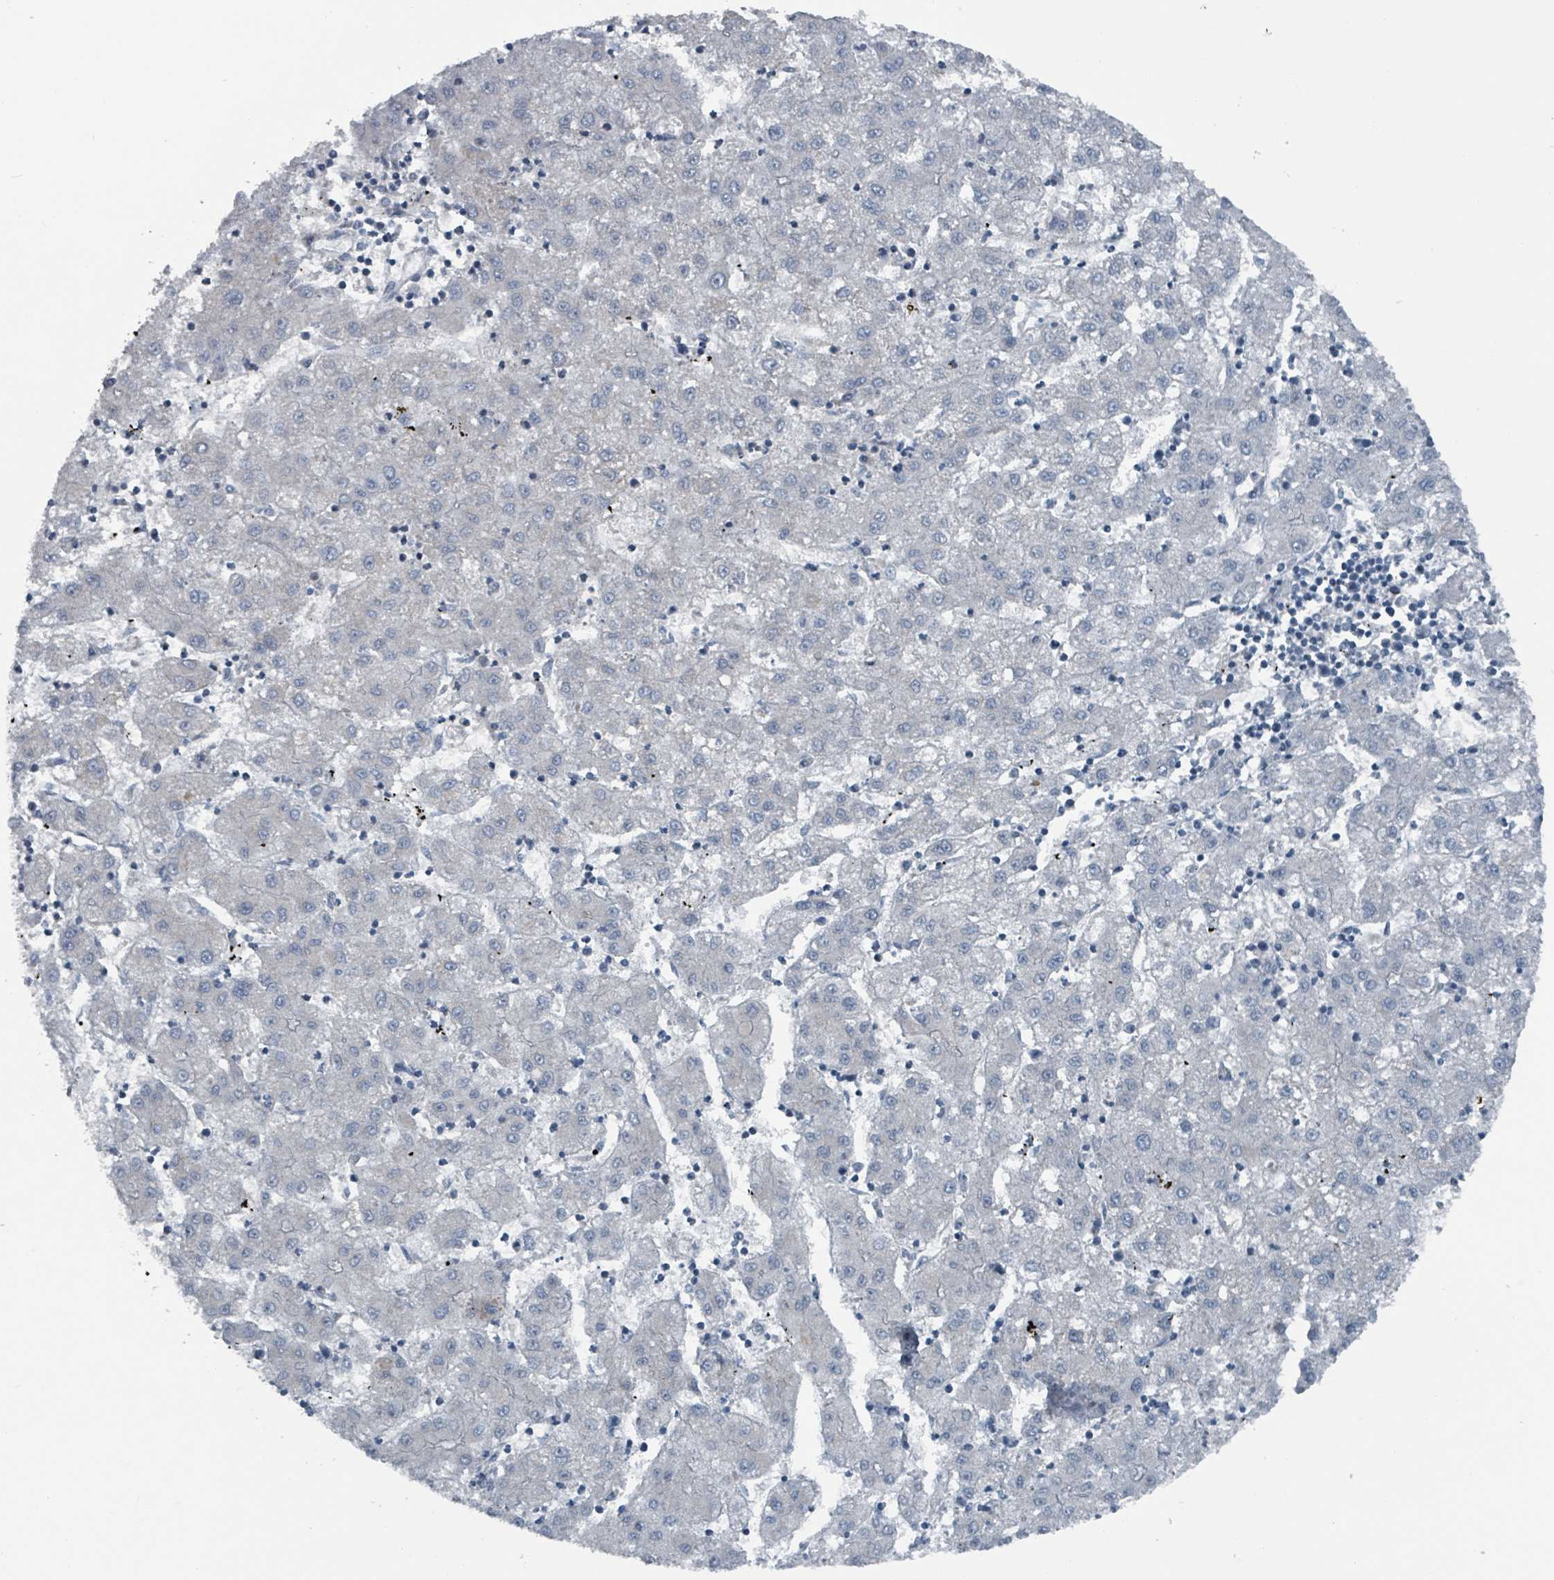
{"staining": {"intensity": "negative", "quantity": "none", "location": "none"}, "tissue": "liver cancer", "cell_type": "Tumor cells", "image_type": "cancer", "snomed": [{"axis": "morphology", "description": "Carcinoma, Hepatocellular, NOS"}, {"axis": "topography", "description": "Liver"}], "caption": "Human liver hepatocellular carcinoma stained for a protein using IHC exhibits no positivity in tumor cells.", "gene": "ABHD18", "patient": {"sex": "male", "age": 72}}